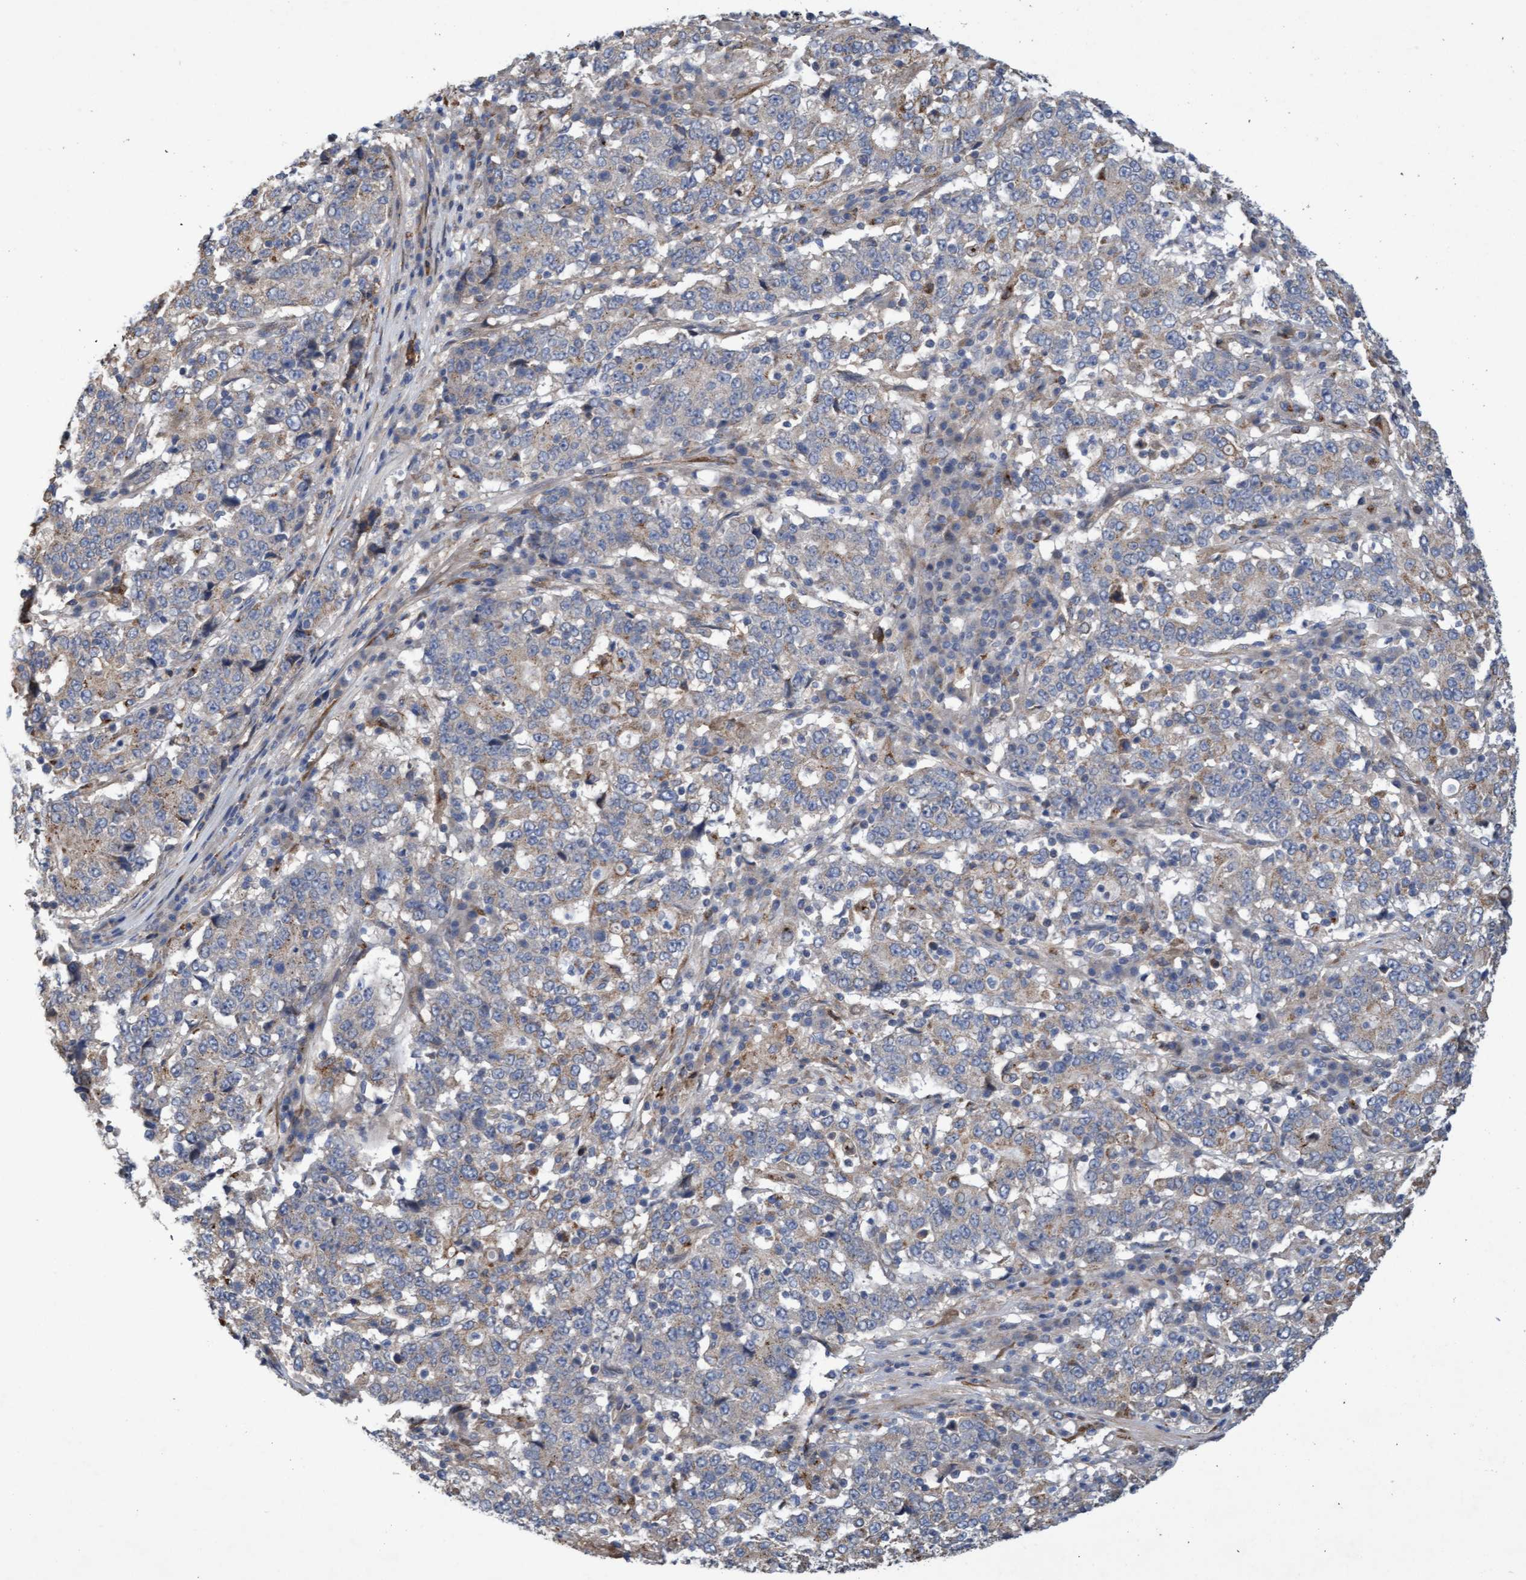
{"staining": {"intensity": "weak", "quantity": "<25%", "location": "cytoplasmic/membranous"}, "tissue": "stomach cancer", "cell_type": "Tumor cells", "image_type": "cancer", "snomed": [{"axis": "morphology", "description": "Adenocarcinoma, NOS"}, {"axis": "topography", "description": "Stomach"}], "caption": "High magnification brightfield microscopy of stomach adenocarcinoma stained with DAB (3,3'-diaminobenzidine) (brown) and counterstained with hematoxylin (blue): tumor cells show no significant expression. Brightfield microscopy of immunohistochemistry (IHC) stained with DAB (3,3'-diaminobenzidine) (brown) and hematoxylin (blue), captured at high magnification.", "gene": "DDHD2", "patient": {"sex": "male", "age": 59}}